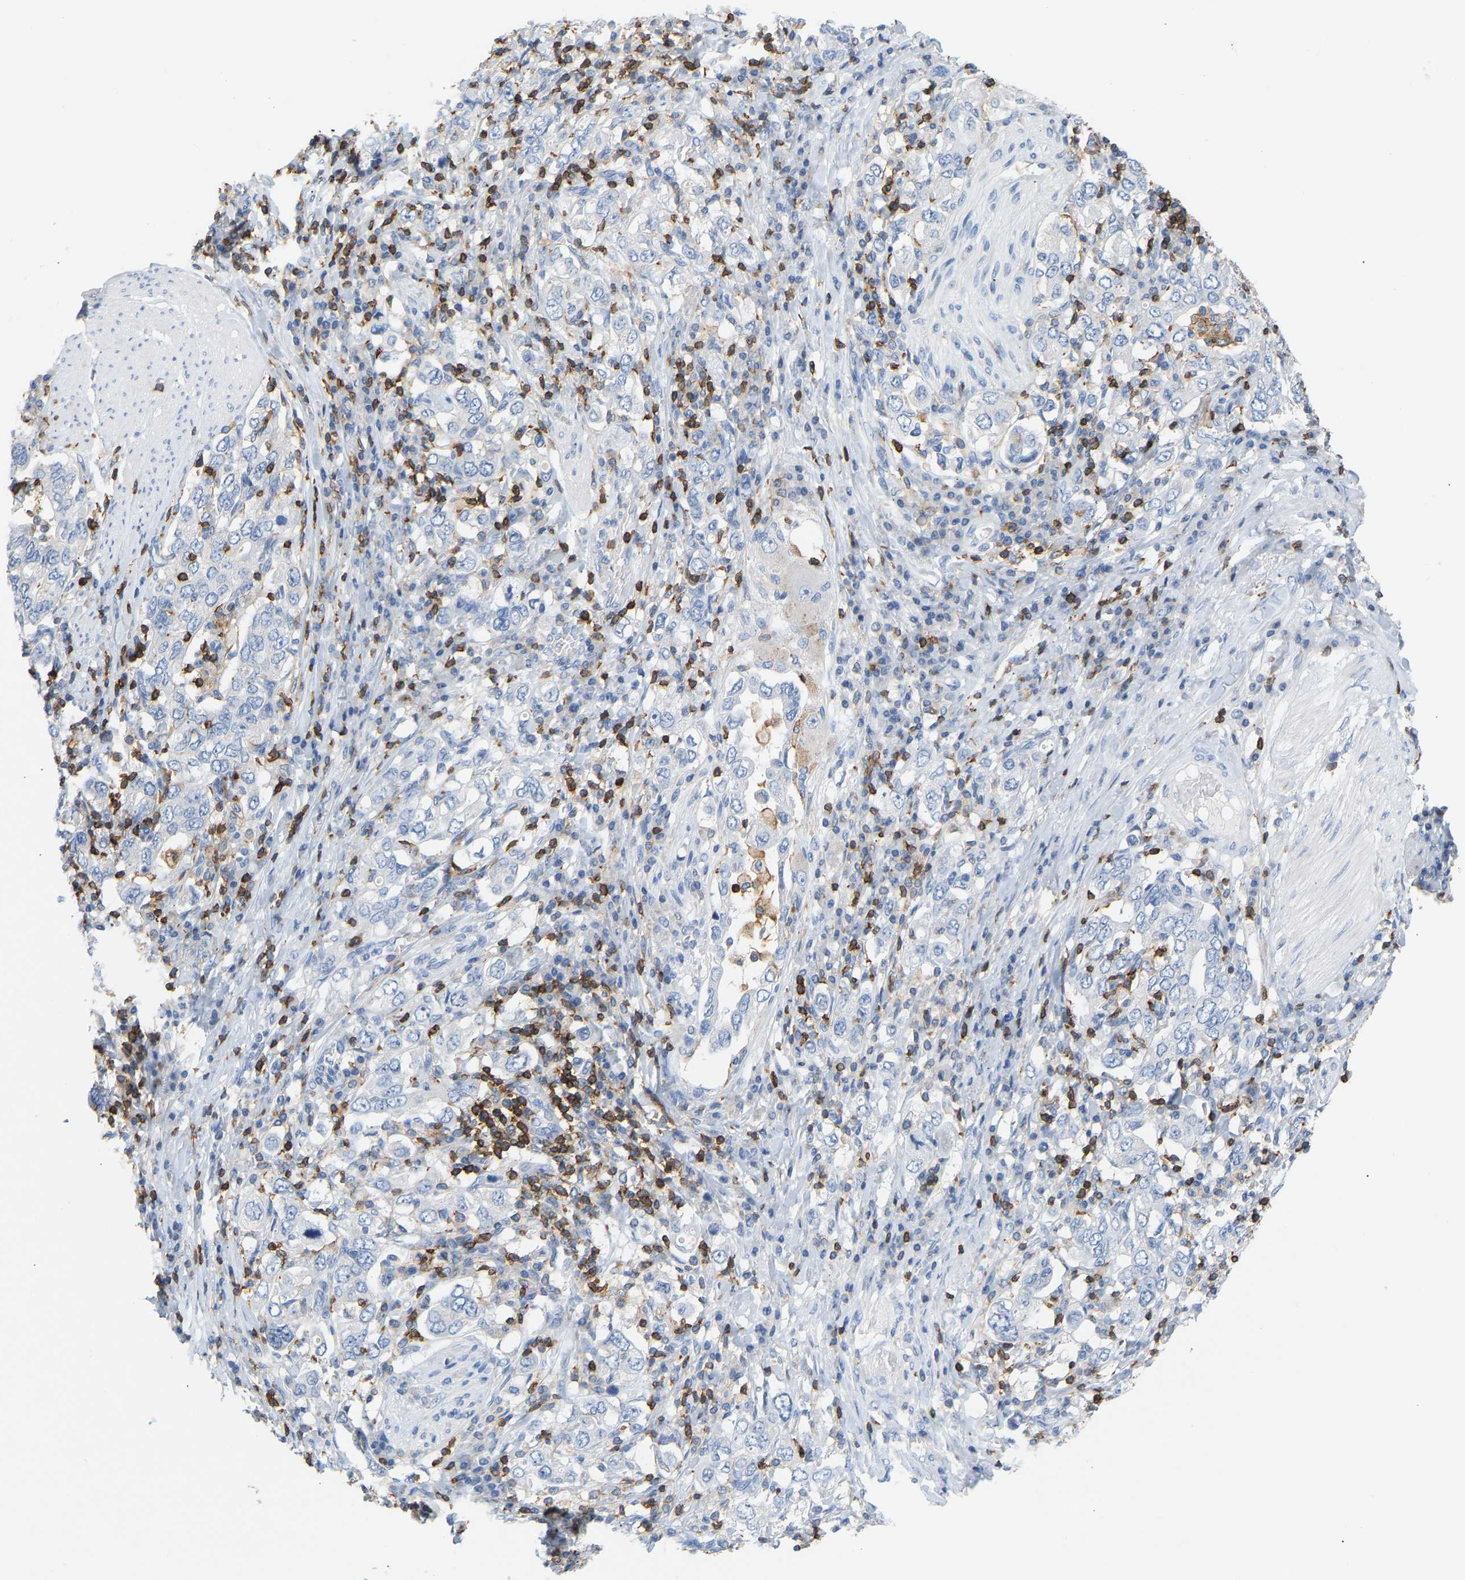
{"staining": {"intensity": "negative", "quantity": "none", "location": "none"}, "tissue": "stomach cancer", "cell_type": "Tumor cells", "image_type": "cancer", "snomed": [{"axis": "morphology", "description": "Adenocarcinoma, NOS"}, {"axis": "topography", "description": "Stomach, upper"}], "caption": "A photomicrograph of human stomach cancer (adenocarcinoma) is negative for staining in tumor cells. (Brightfield microscopy of DAB (3,3'-diaminobenzidine) immunohistochemistry (IHC) at high magnification).", "gene": "EVL", "patient": {"sex": "male", "age": 62}}